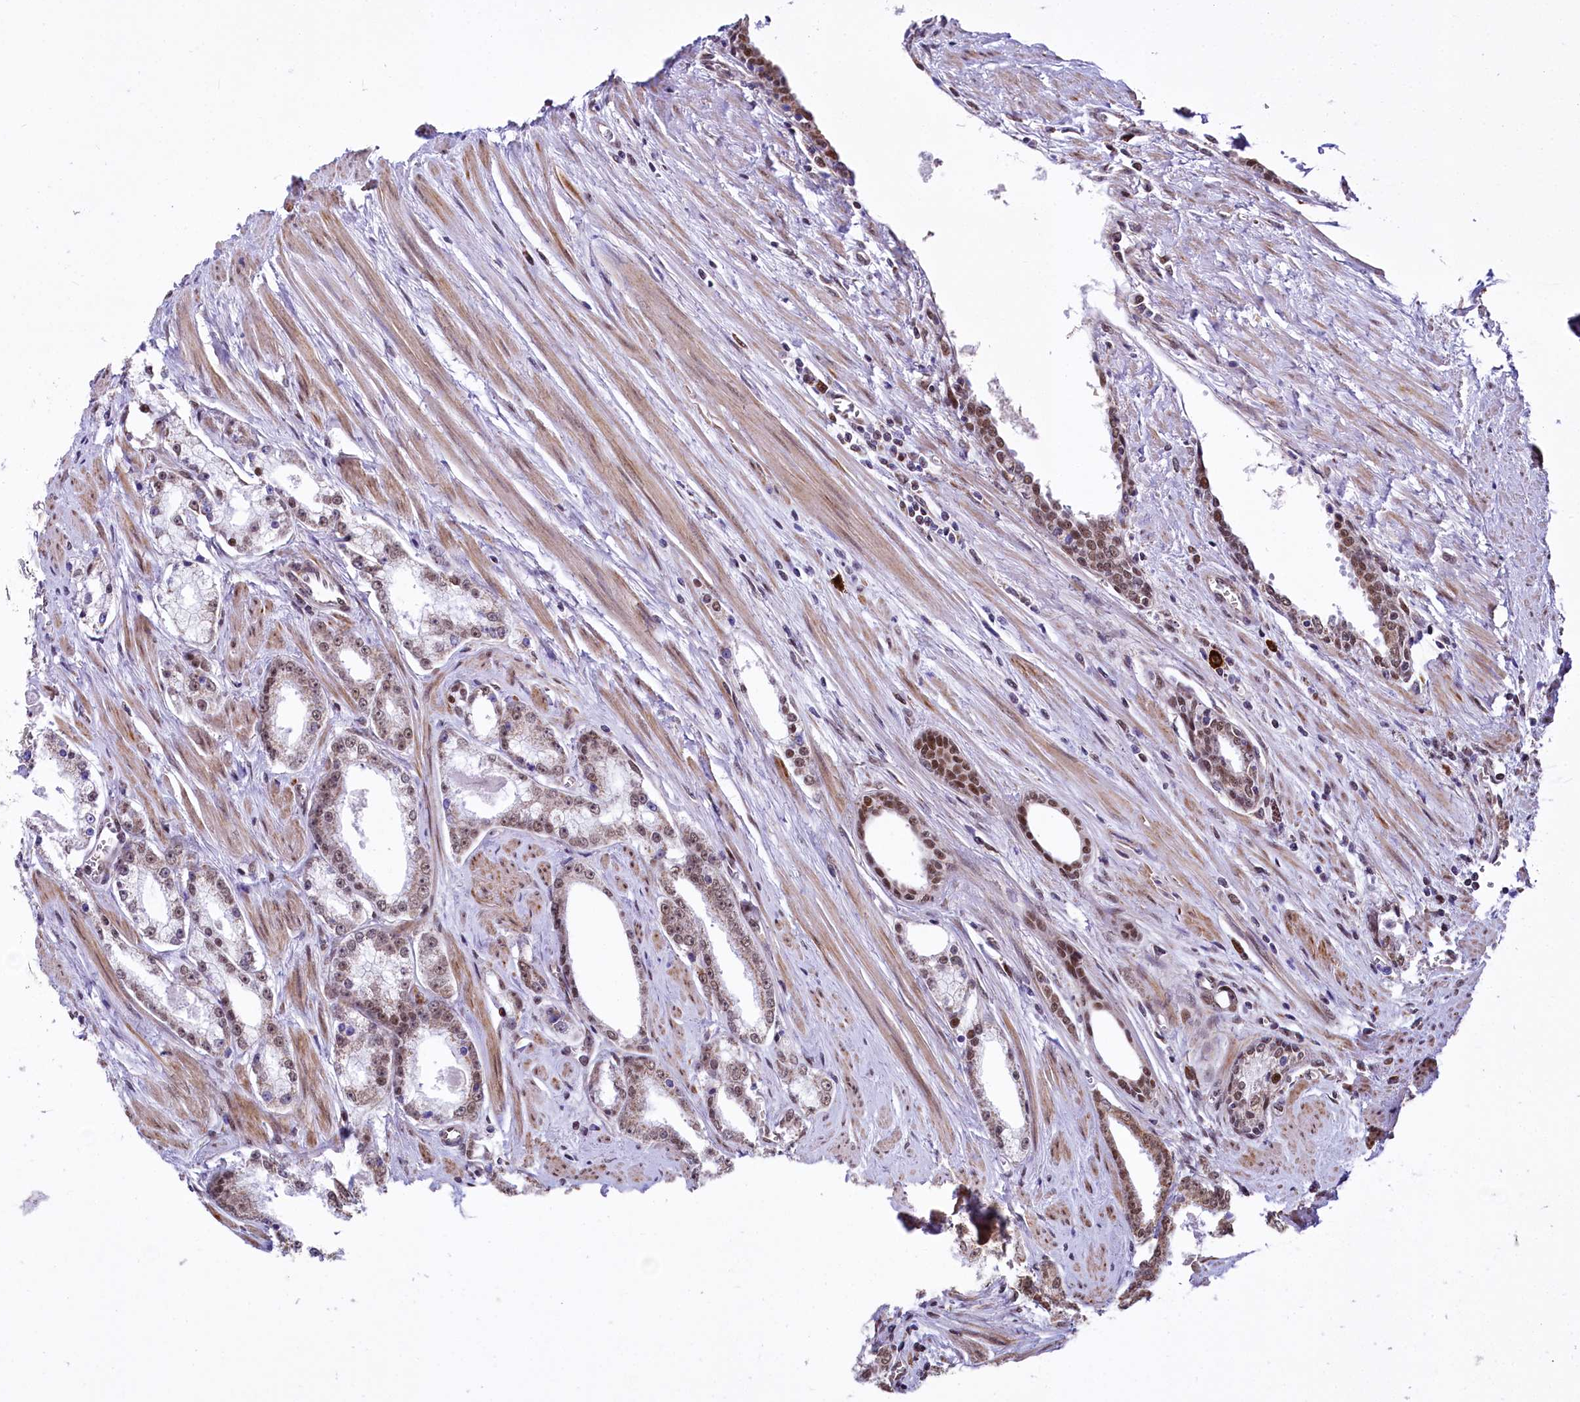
{"staining": {"intensity": "weak", "quantity": "25%-75%", "location": "cytoplasmic/membranous,nuclear"}, "tissue": "prostate cancer", "cell_type": "Tumor cells", "image_type": "cancer", "snomed": [{"axis": "morphology", "description": "Adenocarcinoma, Low grade"}, {"axis": "topography", "description": "Prostate and seminal vesicle, NOS"}], "caption": "A micrograph of prostate adenocarcinoma (low-grade) stained for a protein demonstrates weak cytoplasmic/membranous and nuclear brown staining in tumor cells. Nuclei are stained in blue.", "gene": "MORN3", "patient": {"sex": "male", "age": 60}}